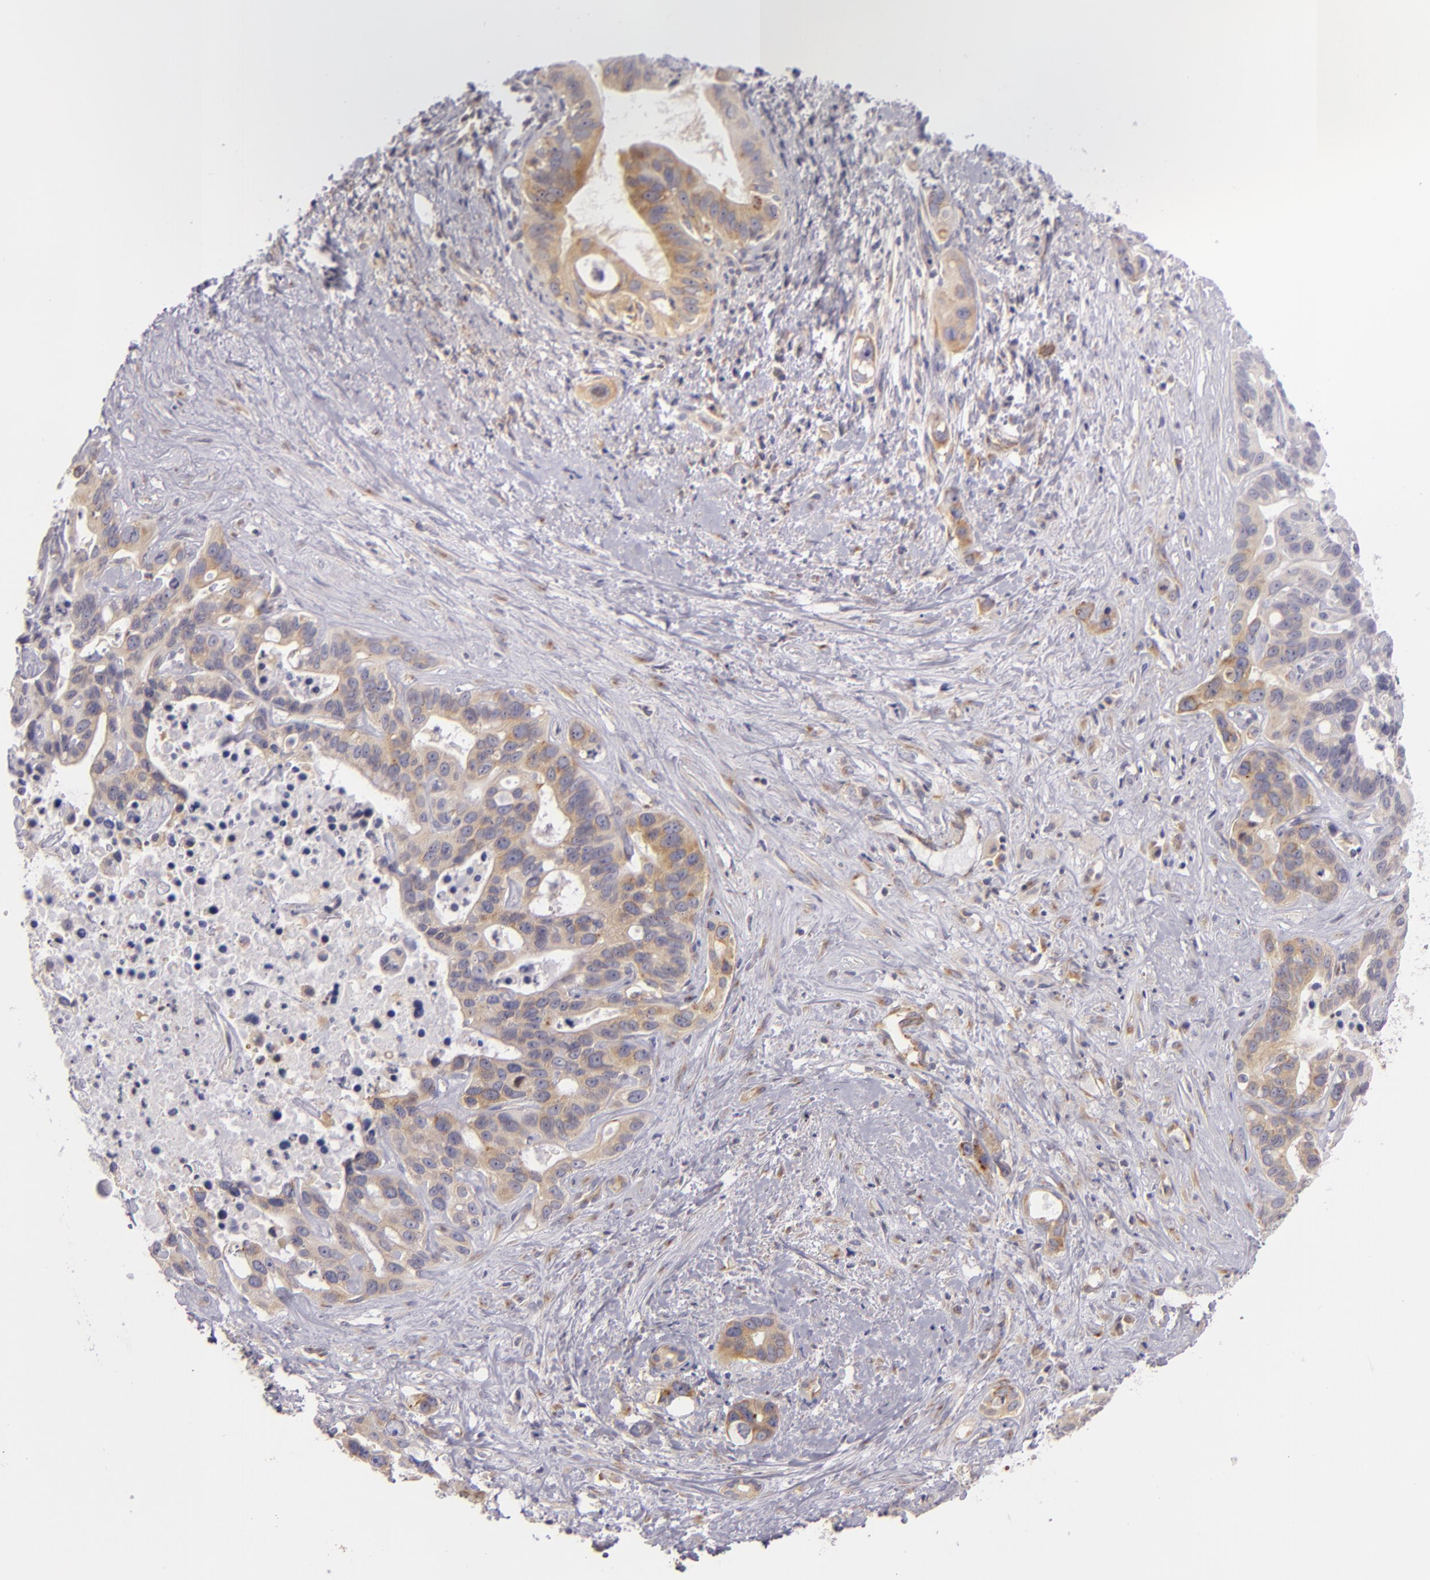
{"staining": {"intensity": "weak", "quantity": "<25%", "location": "cytoplasmic/membranous"}, "tissue": "liver cancer", "cell_type": "Tumor cells", "image_type": "cancer", "snomed": [{"axis": "morphology", "description": "Cholangiocarcinoma"}, {"axis": "topography", "description": "Liver"}], "caption": "Liver cancer (cholangiocarcinoma) was stained to show a protein in brown. There is no significant staining in tumor cells.", "gene": "UPF3B", "patient": {"sex": "female", "age": 65}}